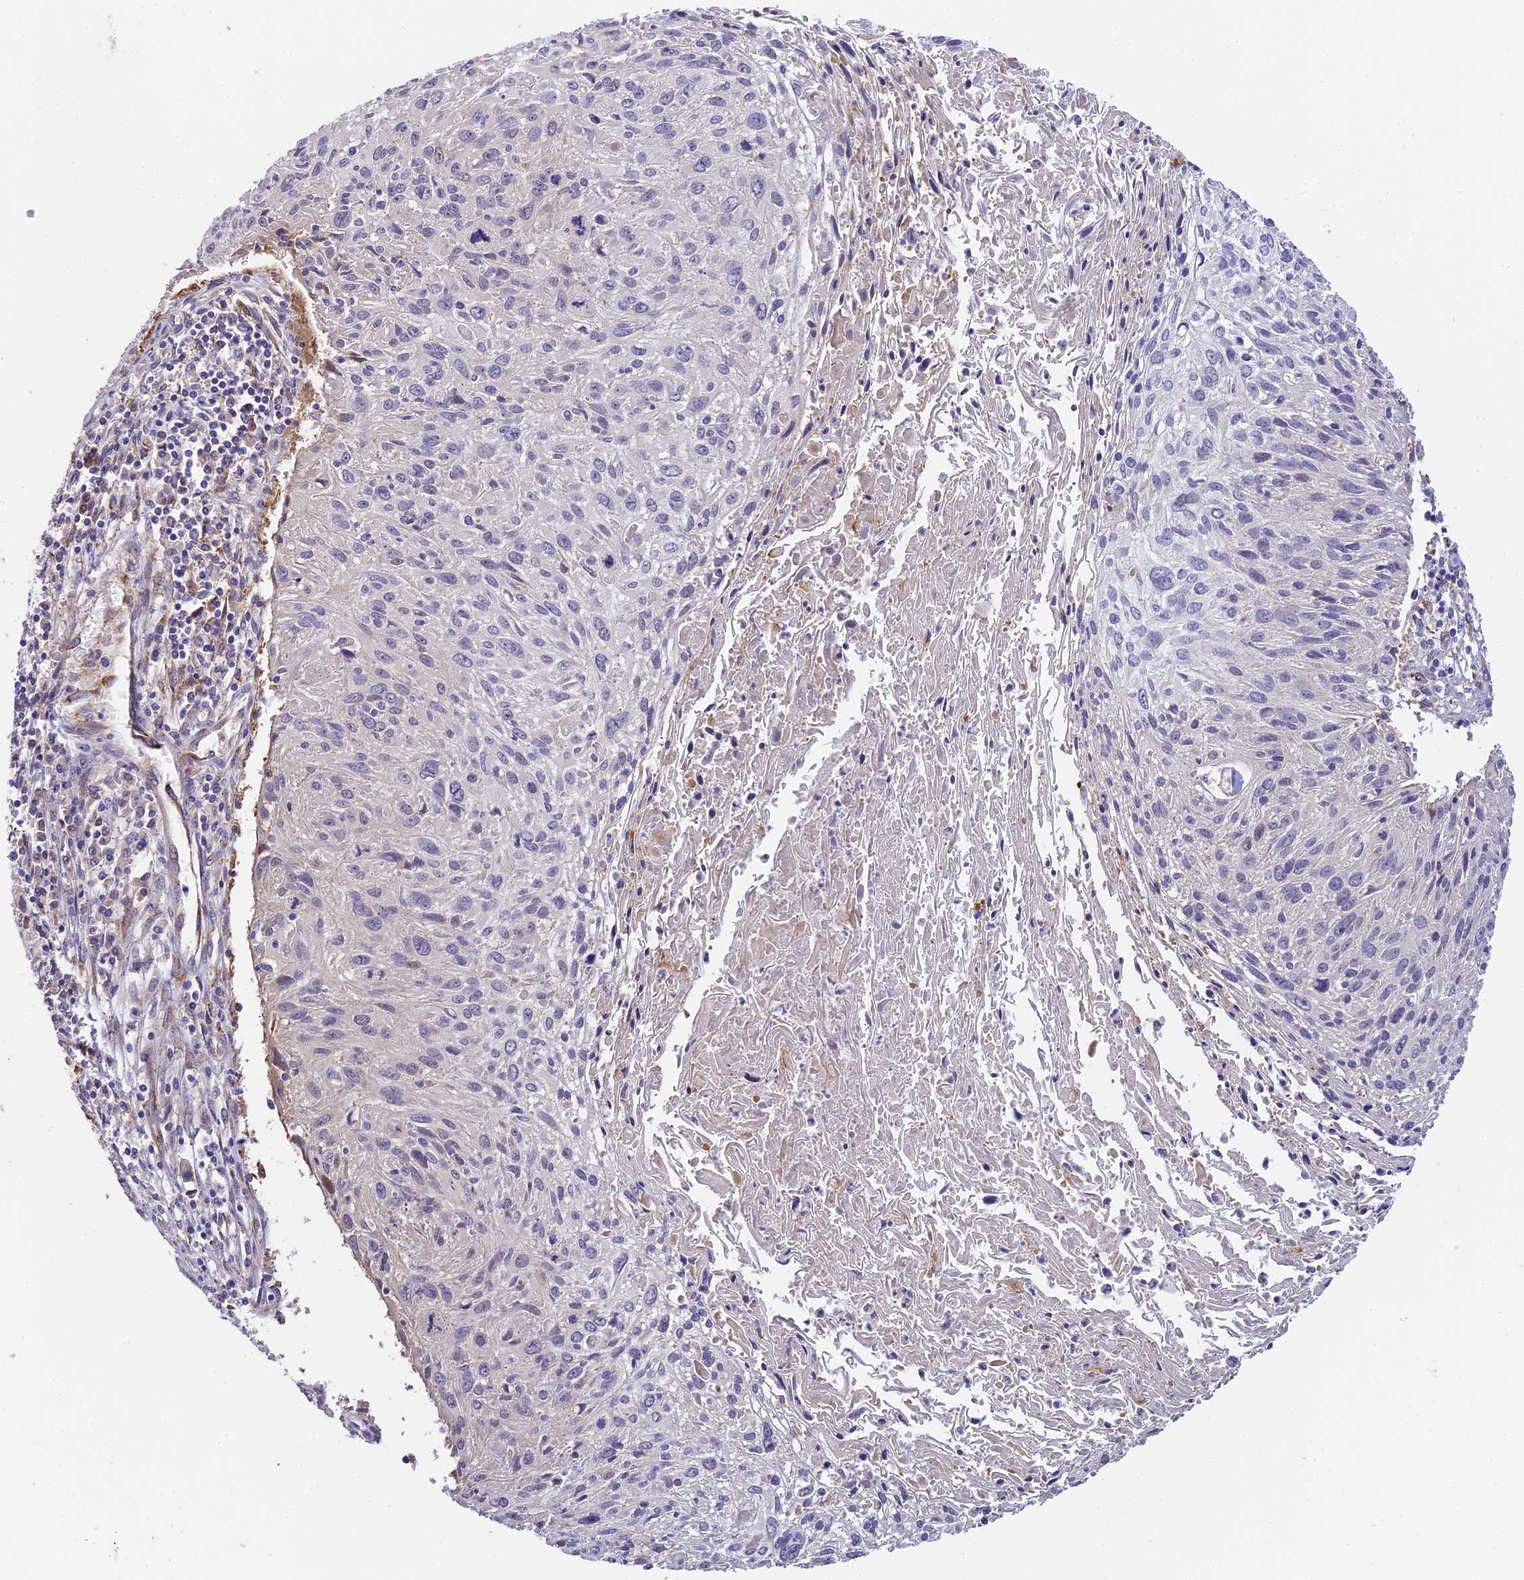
{"staining": {"intensity": "negative", "quantity": "none", "location": "none"}, "tissue": "cervical cancer", "cell_type": "Tumor cells", "image_type": "cancer", "snomed": [{"axis": "morphology", "description": "Squamous cell carcinoma, NOS"}, {"axis": "topography", "description": "Cervix"}], "caption": "This is an IHC photomicrograph of cervical cancer. There is no positivity in tumor cells.", "gene": "BSCL2", "patient": {"sex": "female", "age": 51}}